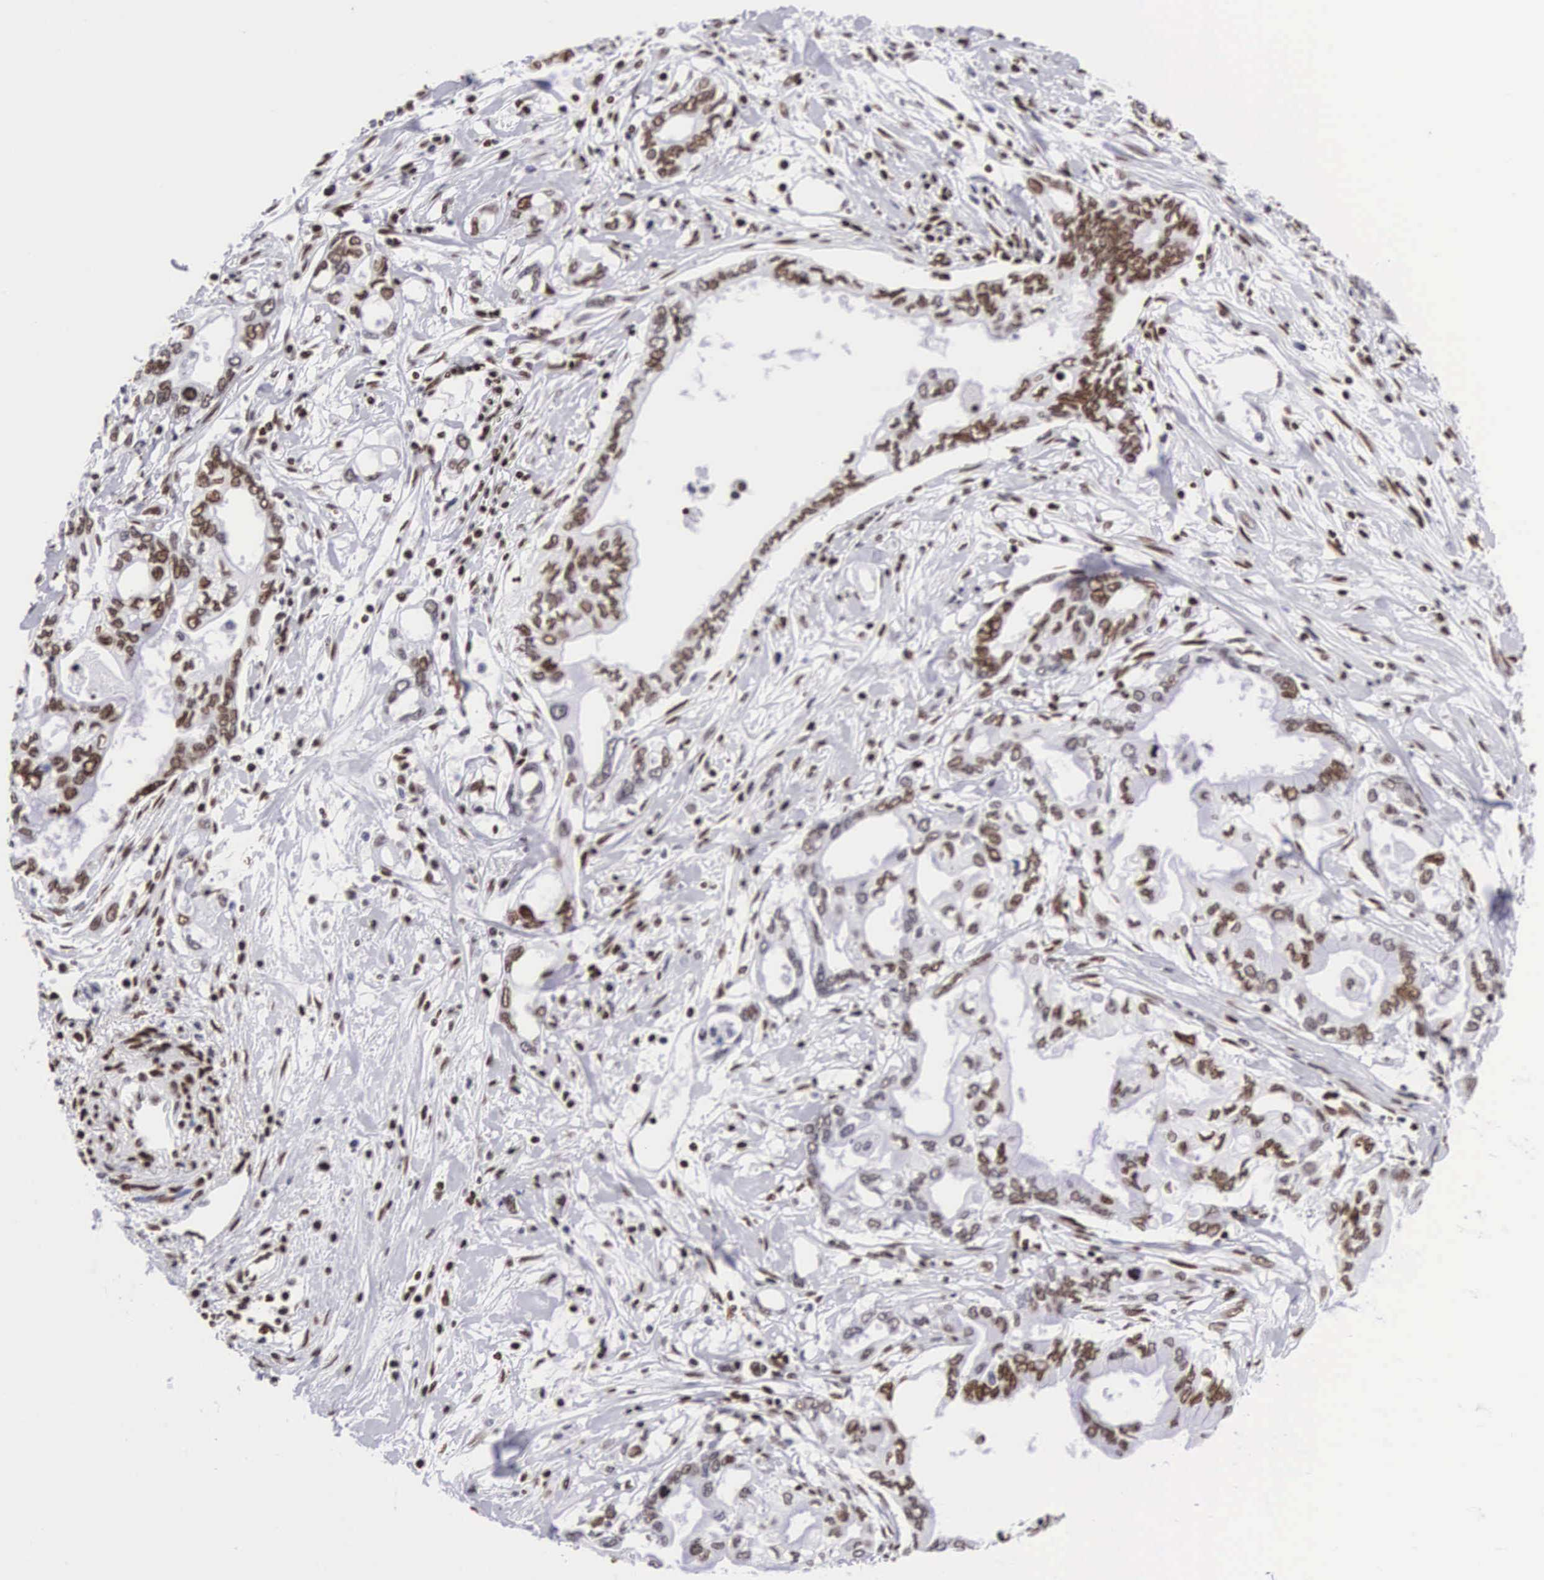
{"staining": {"intensity": "weak", "quantity": "25%-75%", "location": "nuclear"}, "tissue": "pancreatic cancer", "cell_type": "Tumor cells", "image_type": "cancer", "snomed": [{"axis": "morphology", "description": "Adenocarcinoma, NOS"}, {"axis": "topography", "description": "Pancreas"}], "caption": "A brown stain shows weak nuclear expression of a protein in human pancreatic adenocarcinoma tumor cells.", "gene": "MECP2", "patient": {"sex": "female", "age": 57}}